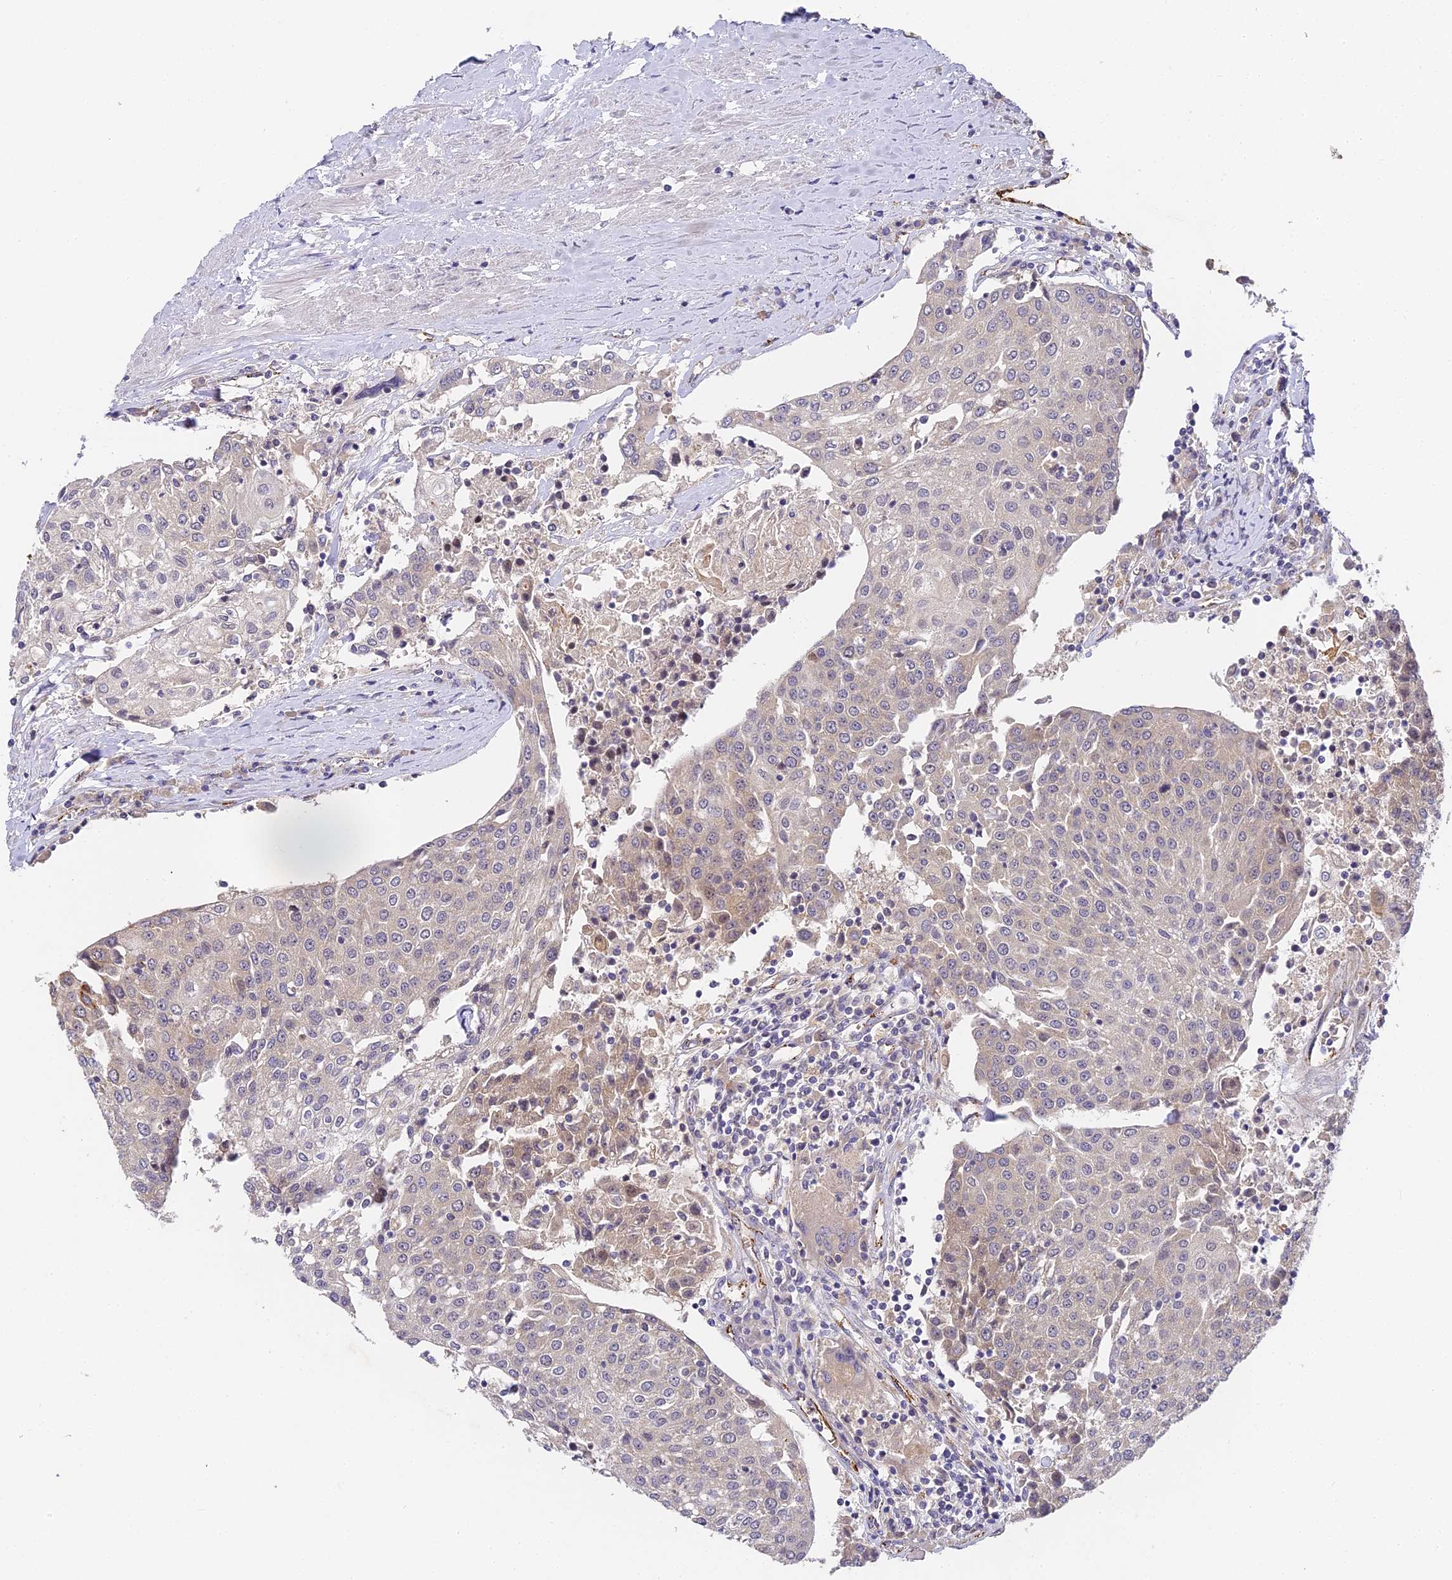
{"staining": {"intensity": "weak", "quantity": "<25%", "location": "cytoplasmic/membranous,nuclear"}, "tissue": "urothelial cancer", "cell_type": "Tumor cells", "image_type": "cancer", "snomed": [{"axis": "morphology", "description": "Urothelial carcinoma, High grade"}, {"axis": "topography", "description": "Urinary bladder"}], "caption": "This is an IHC photomicrograph of human urothelial cancer. There is no staining in tumor cells.", "gene": "DNAAF10", "patient": {"sex": "female", "age": 85}}